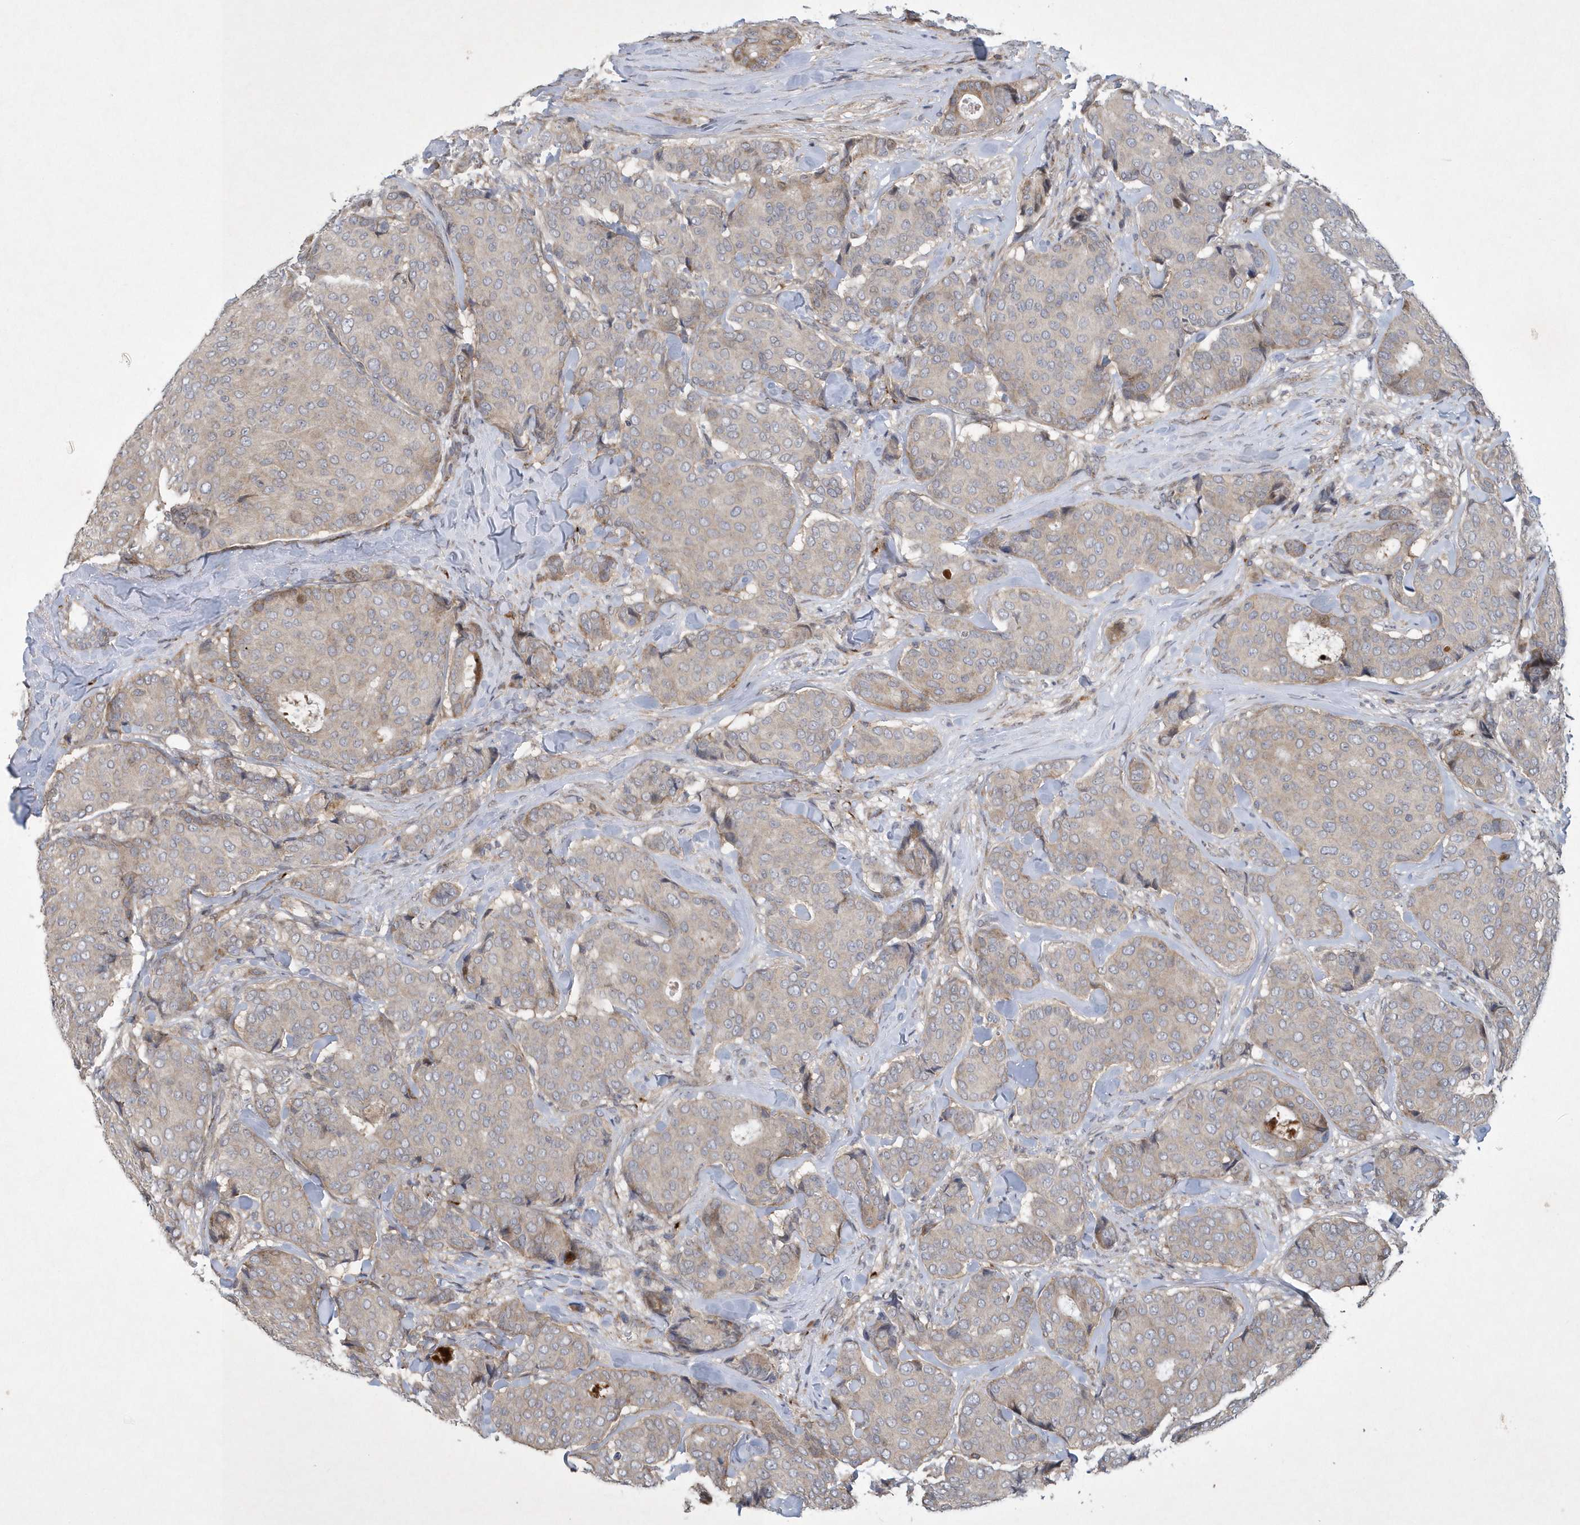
{"staining": {"intensity": "weak", "quantity": "<25%", "location": "cytoplasmic/membranous"}, "tissue": "breast cancer", "cell_type": "Tumor cells", "image_type": "cancer", "snomed": [{"axis": "morphology", "description": "Duct carcinoma"}, {"axis": "topography", "description": "Breast"}], "caption": "High magnification brightfield microscopy of breast cancer (intraductal carcinoma) stained with DAB (brown) and counterstained with hematoxylin (blue): tumor cells show no significant expression. (Brightfield microscopy of DAB immunohistochemistry at high magnification).", "gene": "N4BP2", "patient": {"sex": "female", "age": 75}}